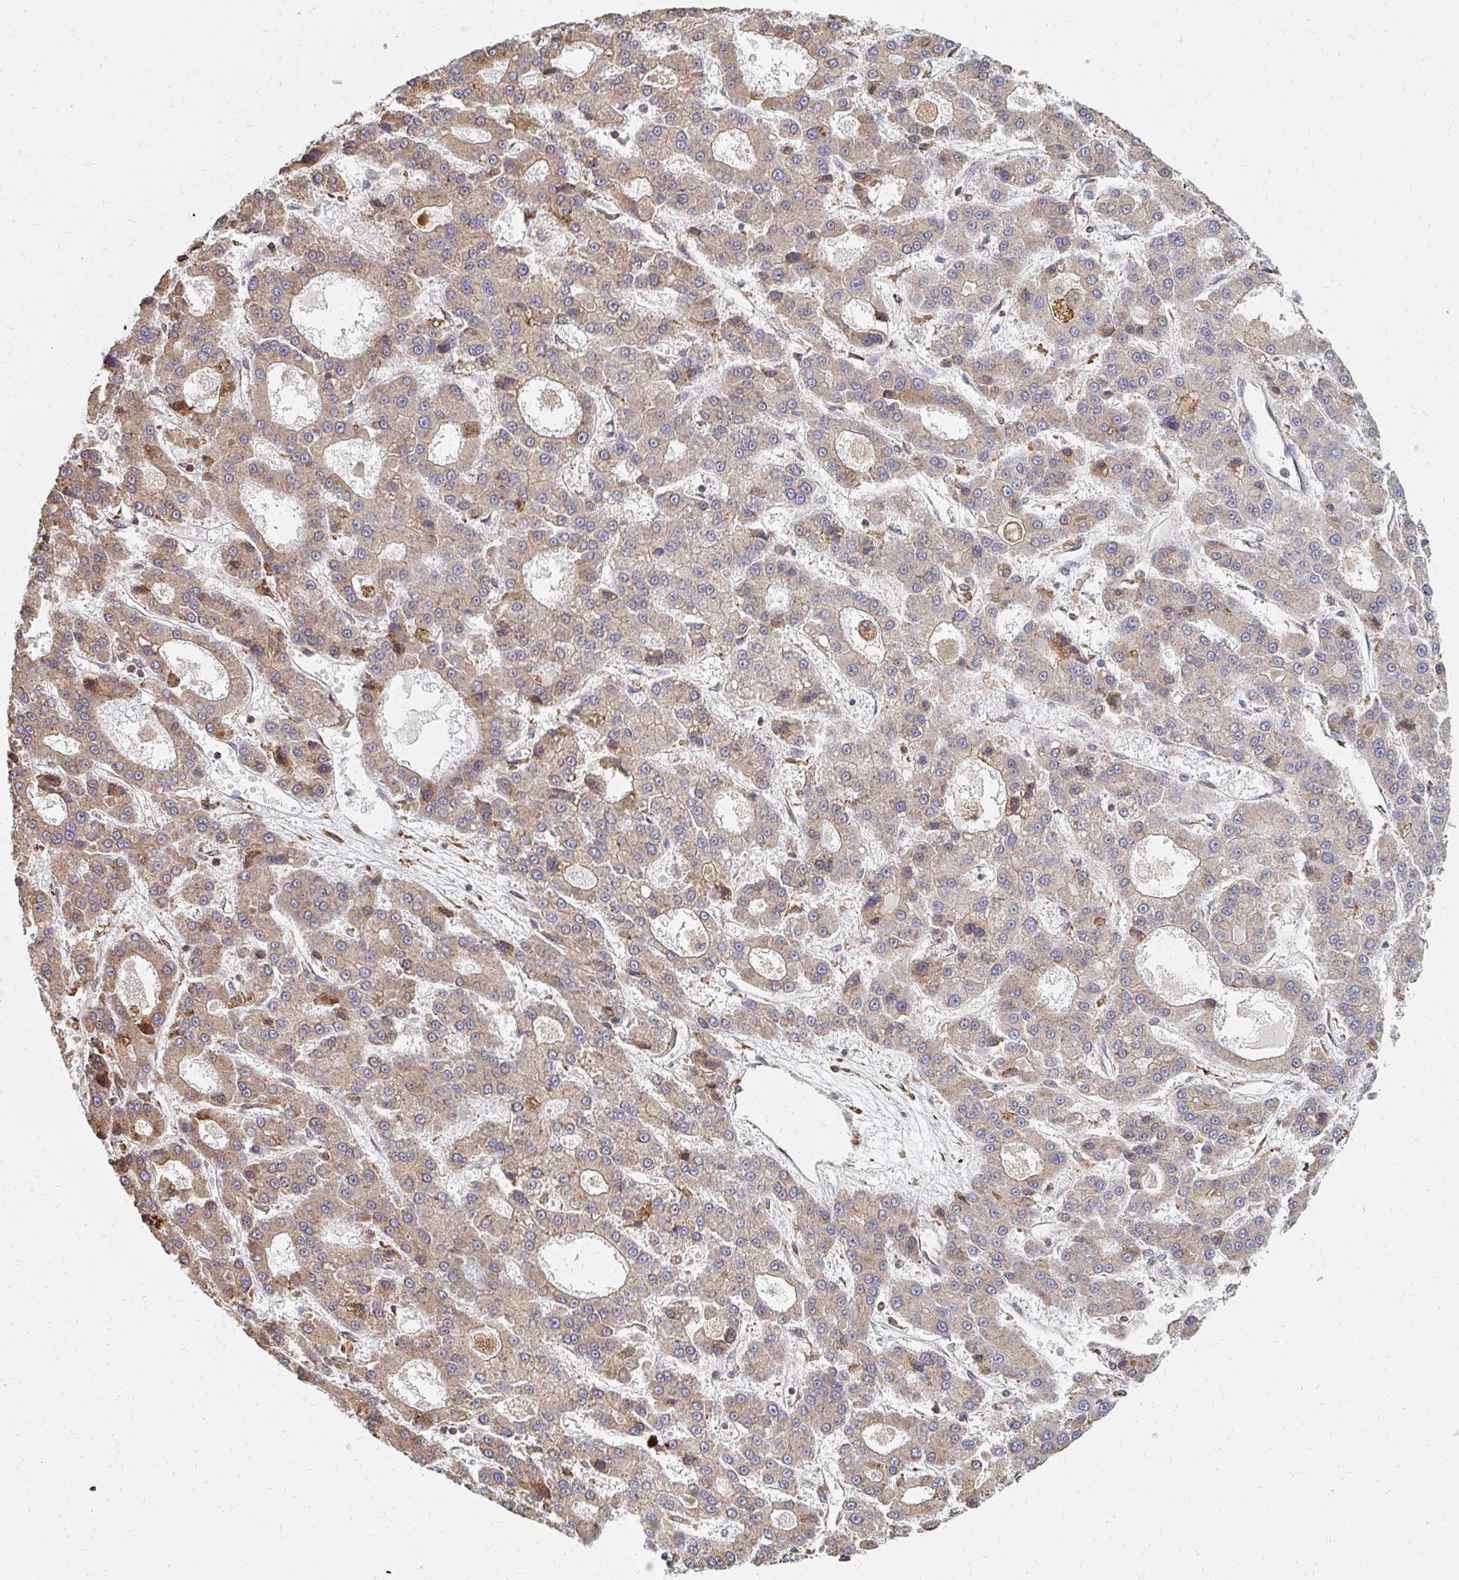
{"staining": {"intensity": "weak", "quantity": "25%-75%", "location": "cytoplasmic/membranous"}, "tissue": "liver cancer", "cell_type": "Tumor cells", "image_type": "cancer", "snomed": [{"axis": "morphology", "description": "Carcinoma, Hepatocellular, NOS"}, {"axis": "topography", "description": "Liver"}], "caption": "Human hepatocellular carcinoma (liver) stained for a protein (brown) reveals weak cytoplasmic/membranous positive staining in about 25%-75% of tumor cells.", "gene": "PPP1R13L", "patient": {"sex": "male", "age": 70}}